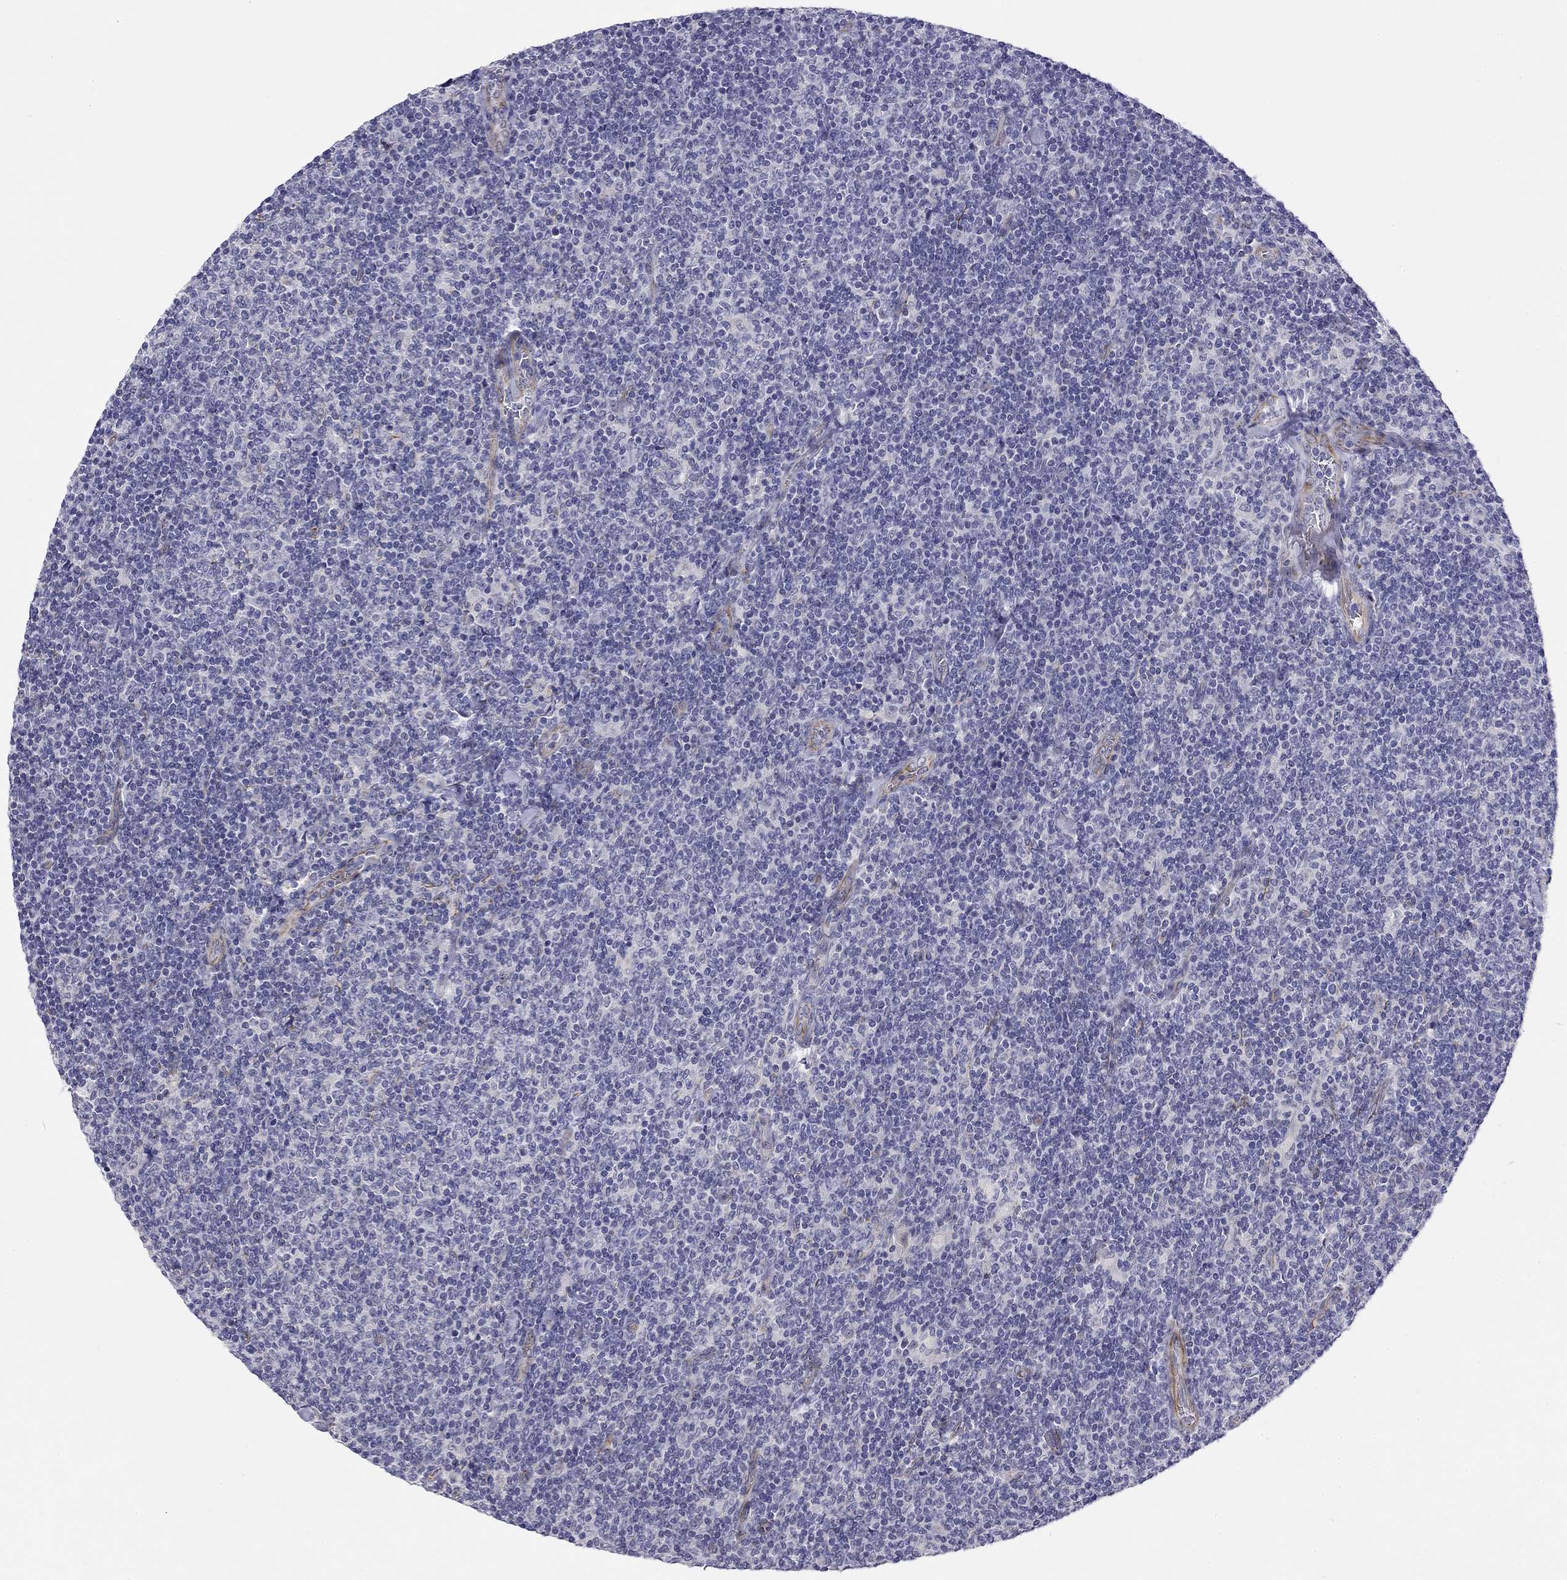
{"staining": {"intensity": "negative", "quantity": "none", "location": "none"}, "tissue": "lymphoma", "cell_type": "Tumor cells", "image_type": "cancer", "snomed": [{"axis": "morphology", "description": "Malignant lymphoma, non-Hodgkin's type, Low grade"}, {"axis": "topography", "description": "Lymph node"}], "caption": "Malignant lymphoma, non-Hodgkin's type (low-grade) stained for a protein using immunohistochemistry (IHC) reveals no positivity tumor cells.", "gene": "RTL1", "patient": {"sex": "male", "age": 52}}